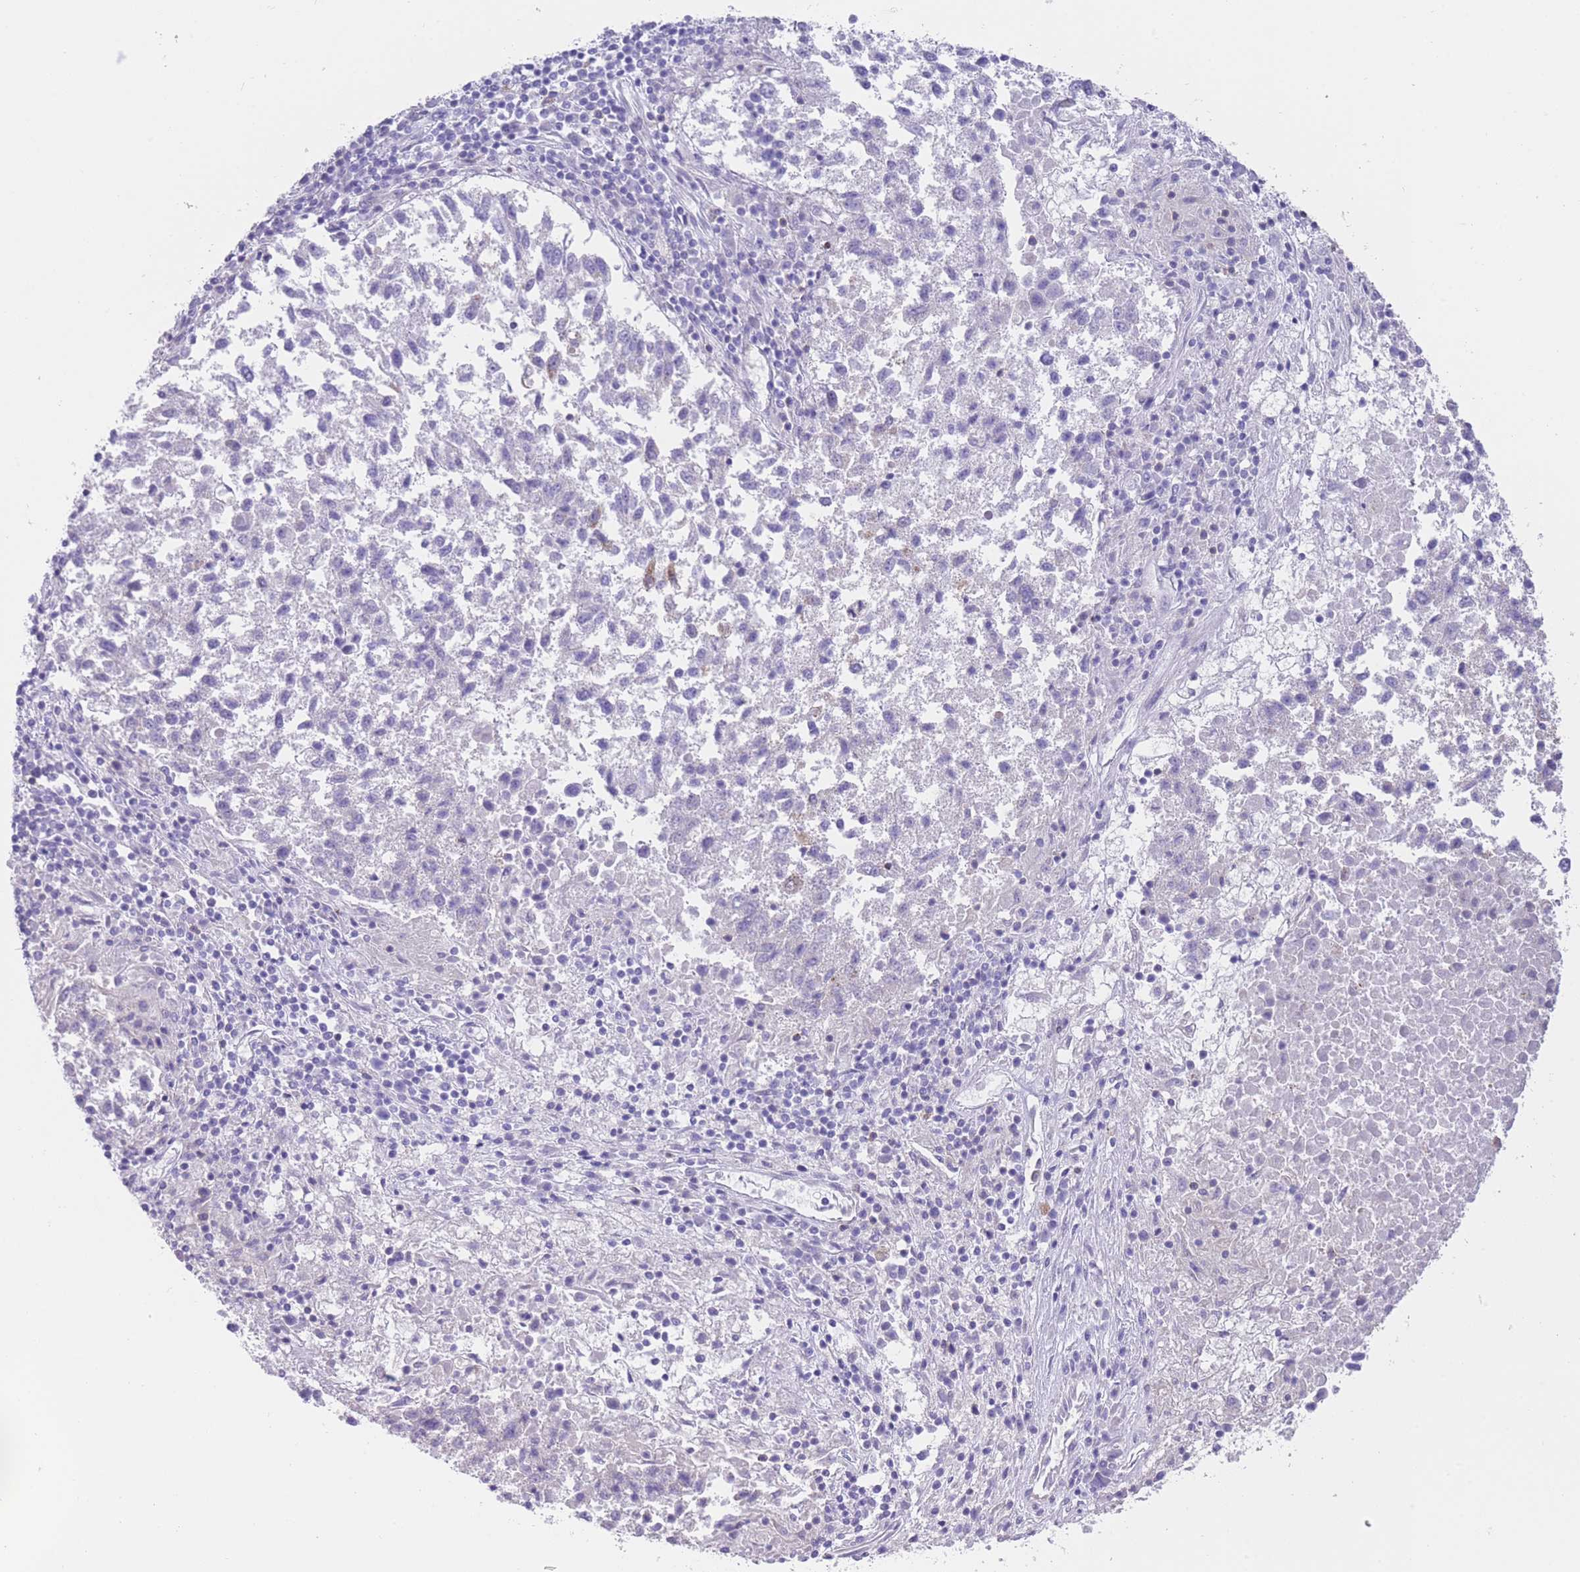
{"staining": {"intensity": "negative", "quantity": "none", "location": "none"}, "tissue": "lung cancer", "cell_type": "Tumor cells", "image_type": "cancer", "snomed": [{"axis": "morphology", "description": "Squamous cell carcinoma, NOS"}, {"axis": "topography", "description": "Lung"}], "caption": "High magnification brightfield microscopy of lung cancer stained with DAB (3,3'-diaminobenzidine) (brown) and counterstained with hematoxylin (blue): tumor cells show no significant staining. (Brightfield microscopy of DAB (3,3'-diaminobenzidine) immunohistochemistry (IHC) at high magnification).", "gene": "LDB3", "patient": {"sex": "male", "age": 73}}